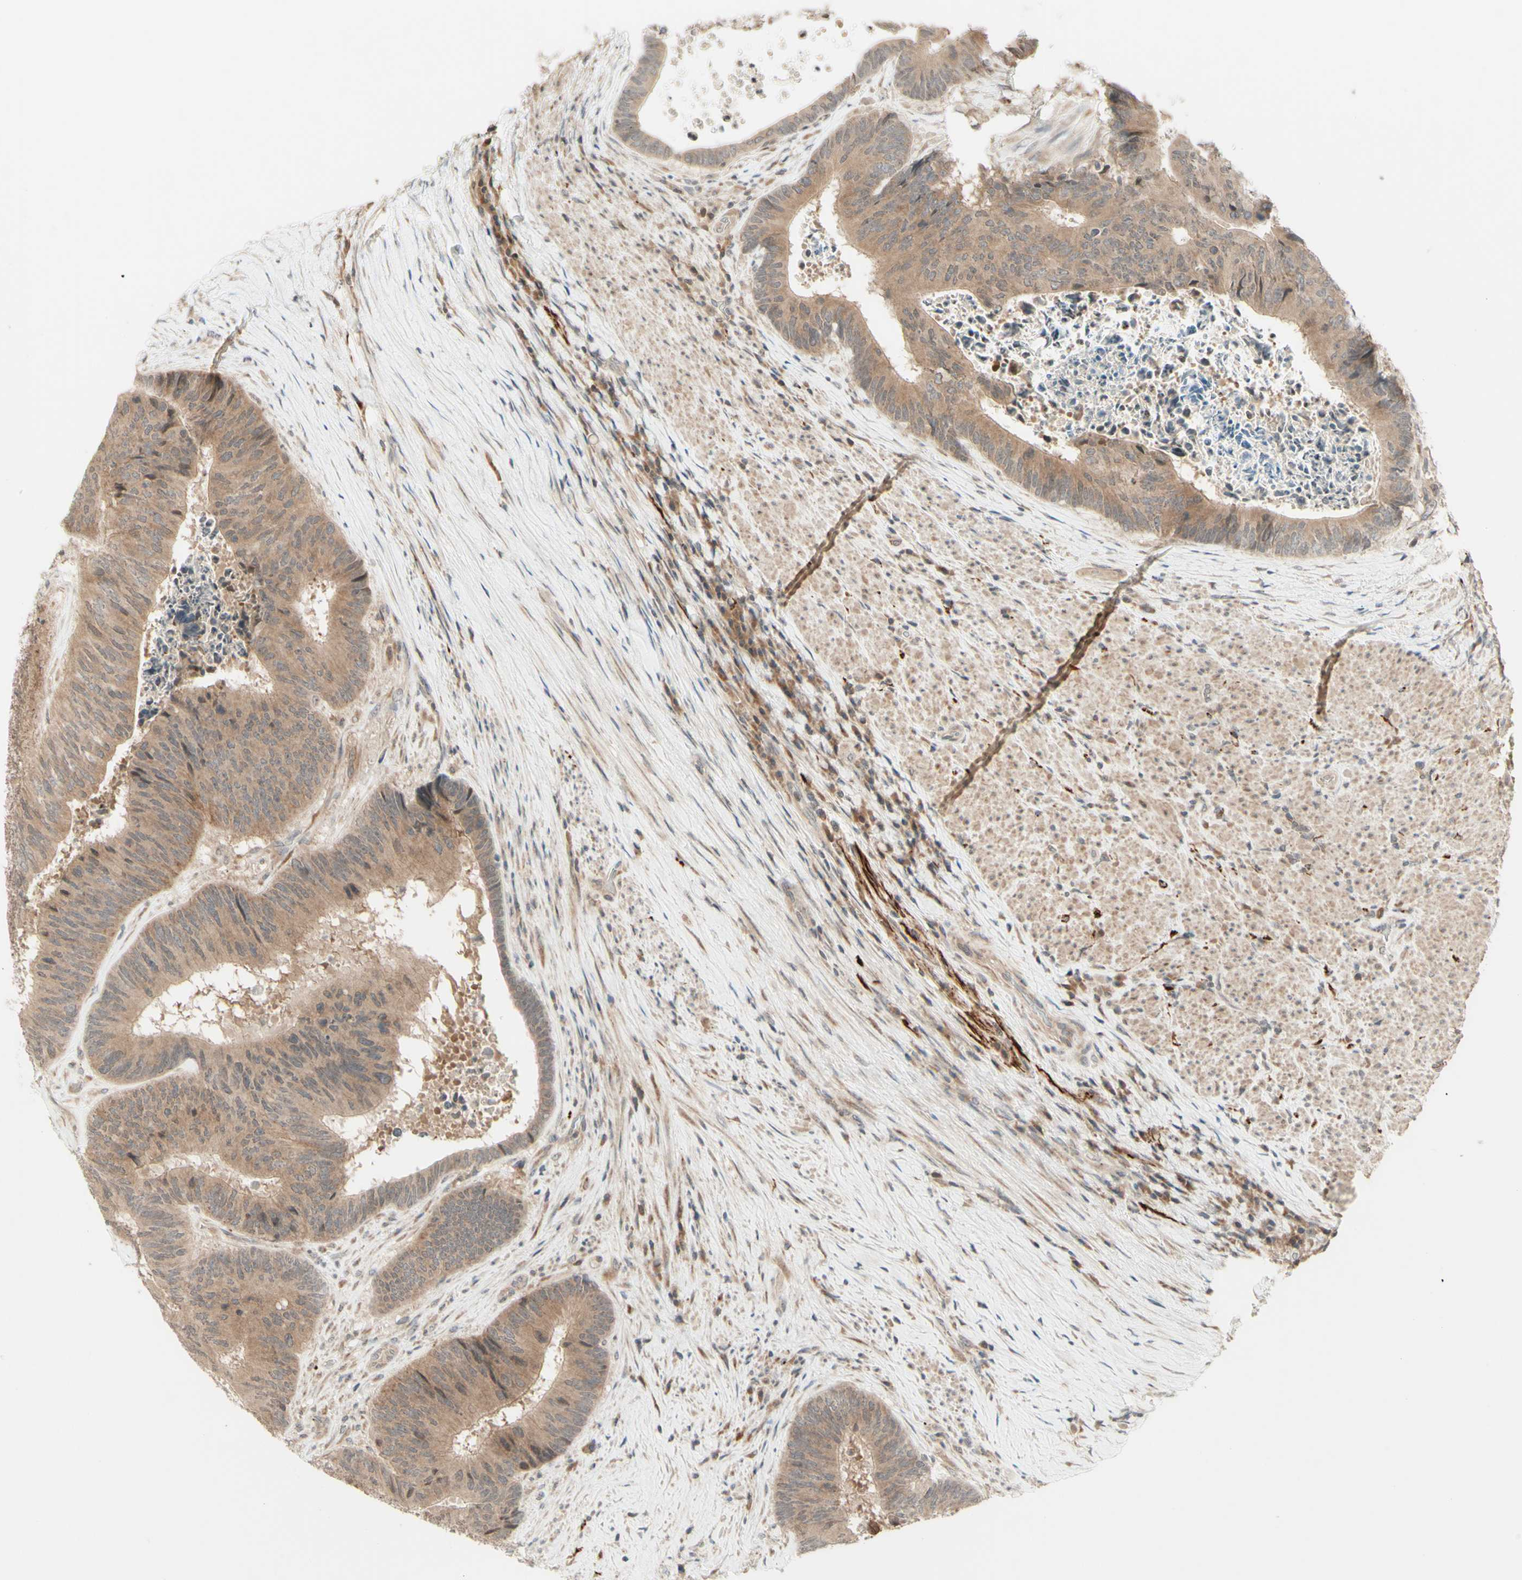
{"staining": {"intensity": "moderate", "quantity": ">75%", "location": "cytoplasmic/membranous"}, "tissue": "colorectal cancer", "cell_type": "Tumor cells", "image_type": "cancer", "snomed": [{"axis": "morphology", "description": "Adenocarcinoma, NOS"}, {"axis": "topography", "description": "Rectum"}], "caption": "A high-resolution image shows IHC staining of colorectal cancer, which reveals moderate cytoplasmic/membranous staining in about >75% of tumor cells.", "gene": "ZW10", "patient": {"sex": "male", "age": 72}}